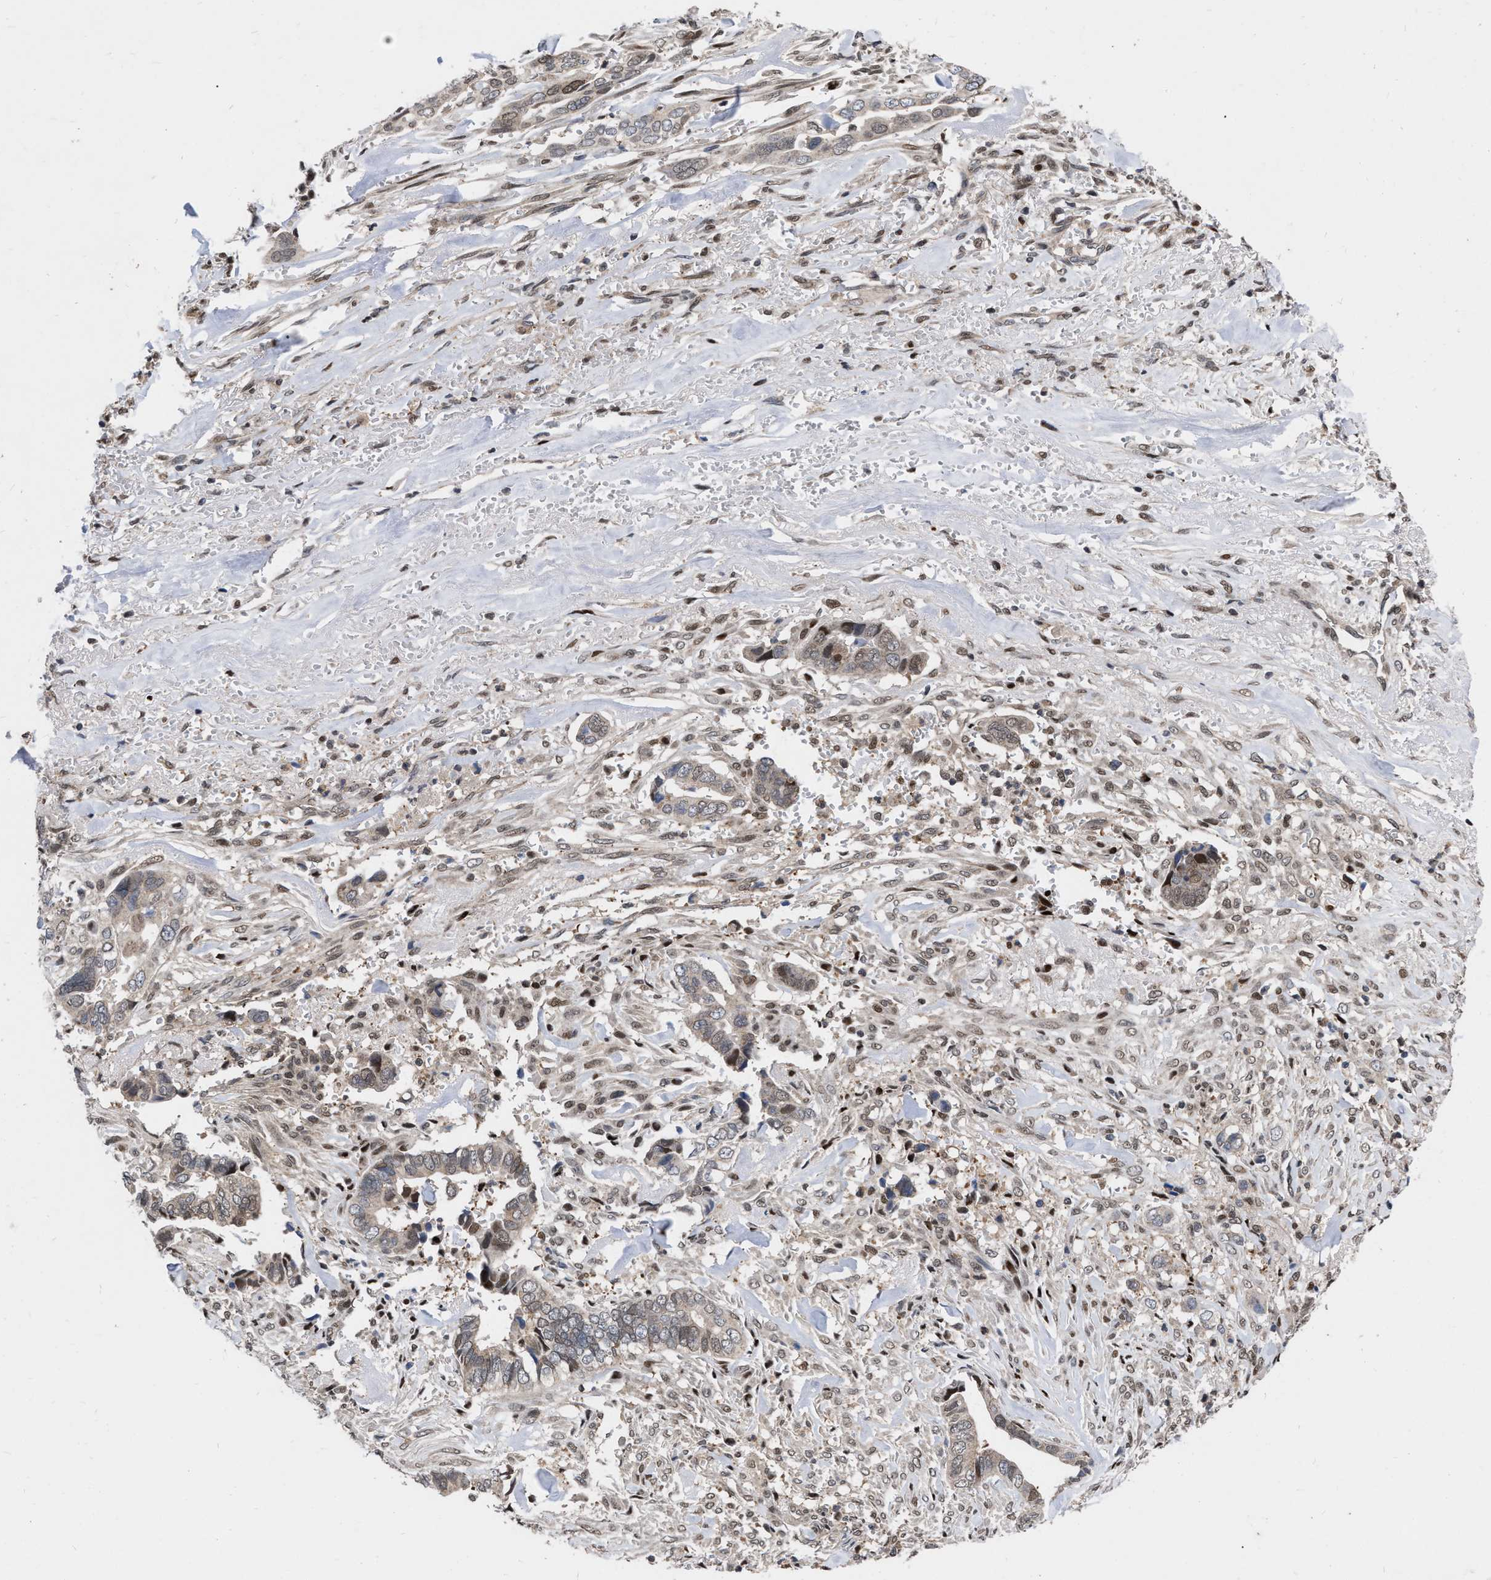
{"staining": {"intensity": "weak", "quantity": "<25%", "location": "cytoplasmic/membranous,nuclear"}, "tissue": "liver cancer", "cell_type": "Tumor cells", "image_type": "cancer", "snomed": [{"axis": "morphology", "description": "Cholangiocarcinoma"}, {"axis": "topography", "description": "Liver"}], "caption": "Tumor cells show no significant staining in liver cancer (cholangiocarcinoma).", "gene": "MDM4", "patient": {"sex": "female", "age": 79}}